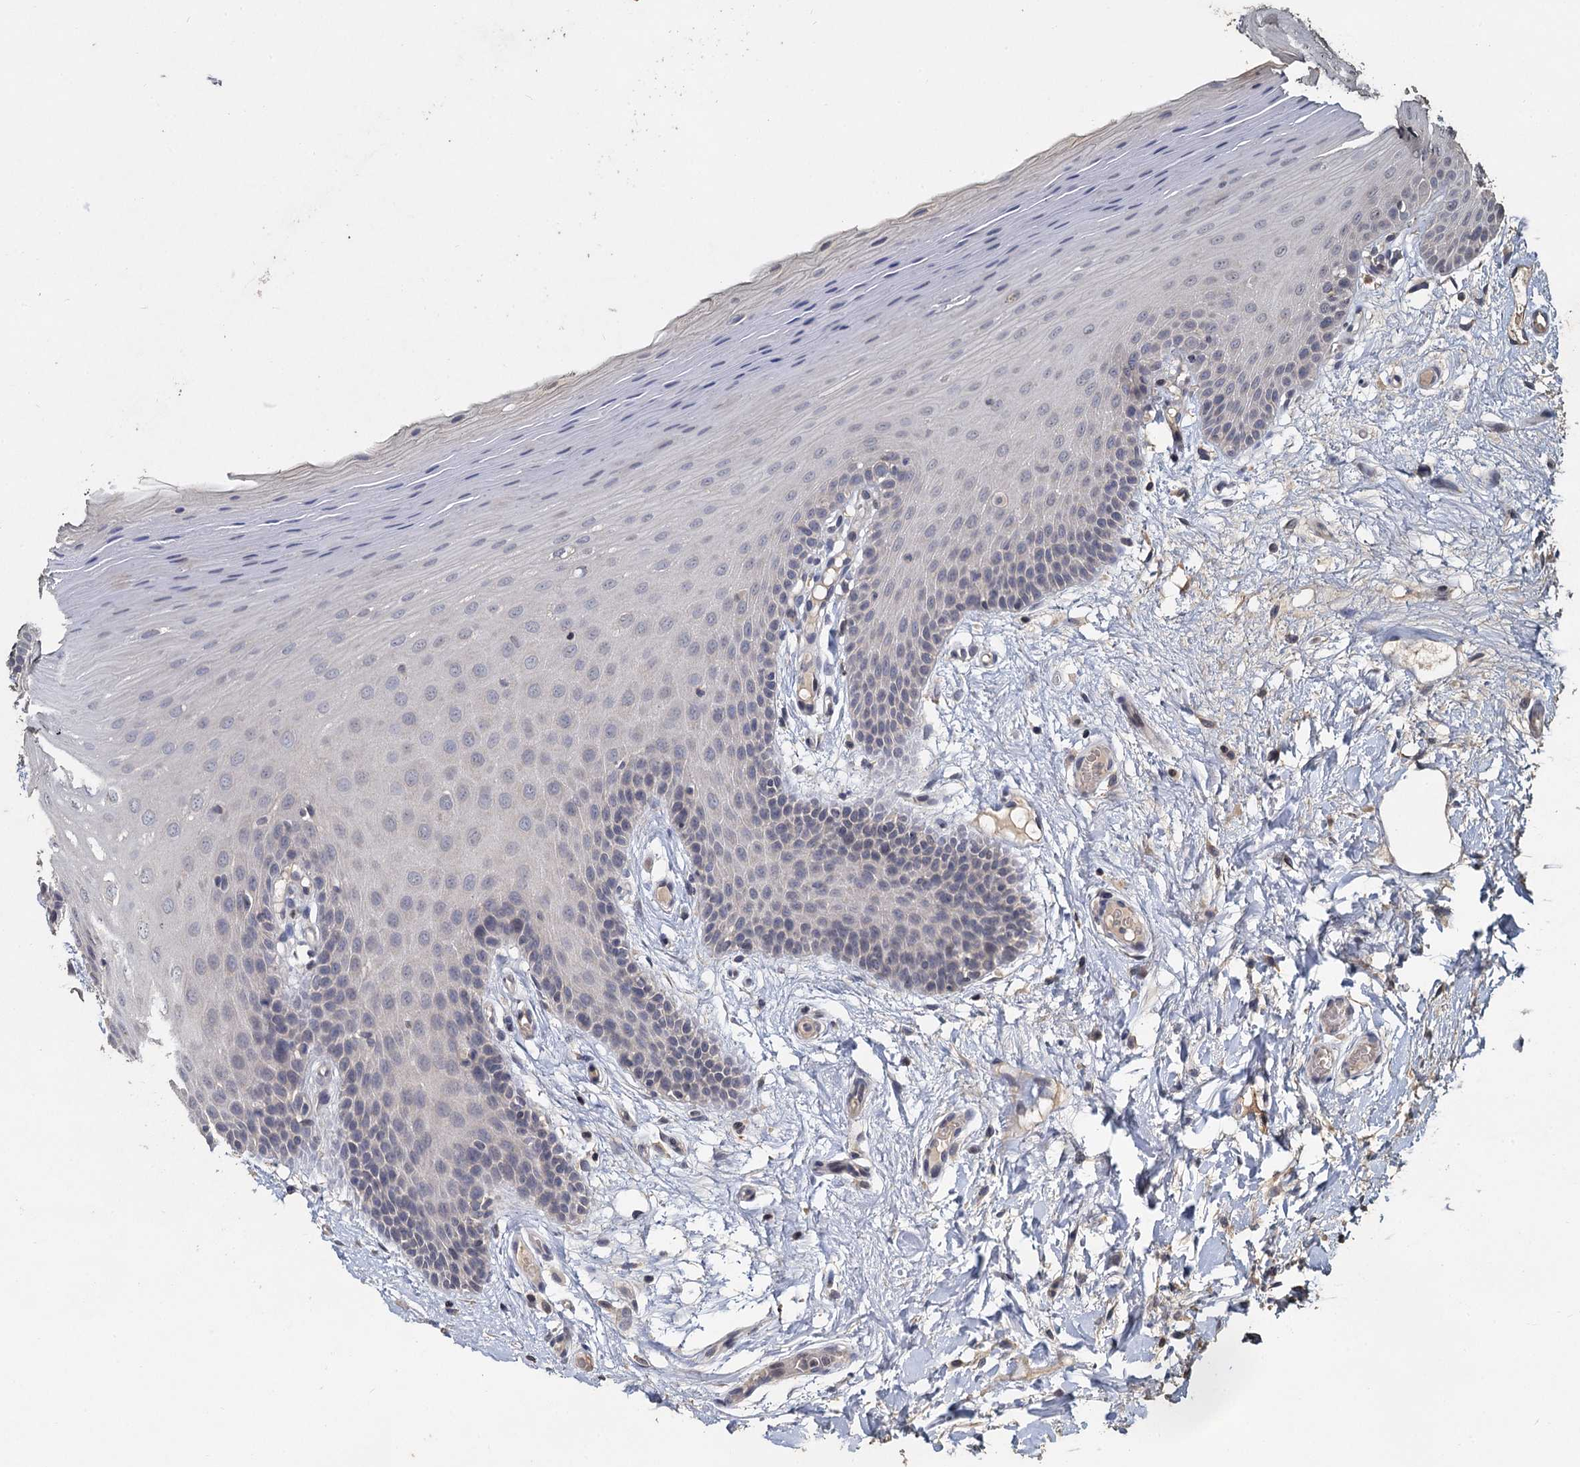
{"staining": {"intensity": "negative", "quantity": "none", "location": "none"}, "tissue": "oral mucosa", "cell_type": "Squamous epithelial cells", "image_type": "normal", "snomed": [{"axis": "morphology", "description": "Normal tissue, NOS"}, {"axis": "topography", "description": "Oral tissue"}, {"axis": "topography", "description": "Tounge, NOS"}], "caption": "This is a histopathology image of immunohistochemistry (IHC) staining of normal oral mucosa, which shows no staining in squamous epithelial cells. (Brightfield microscopy of DAB immunohistochemistry at high magnification).", "gene": "CCDC61", "patient": {"sex": "male", "age": 47}}